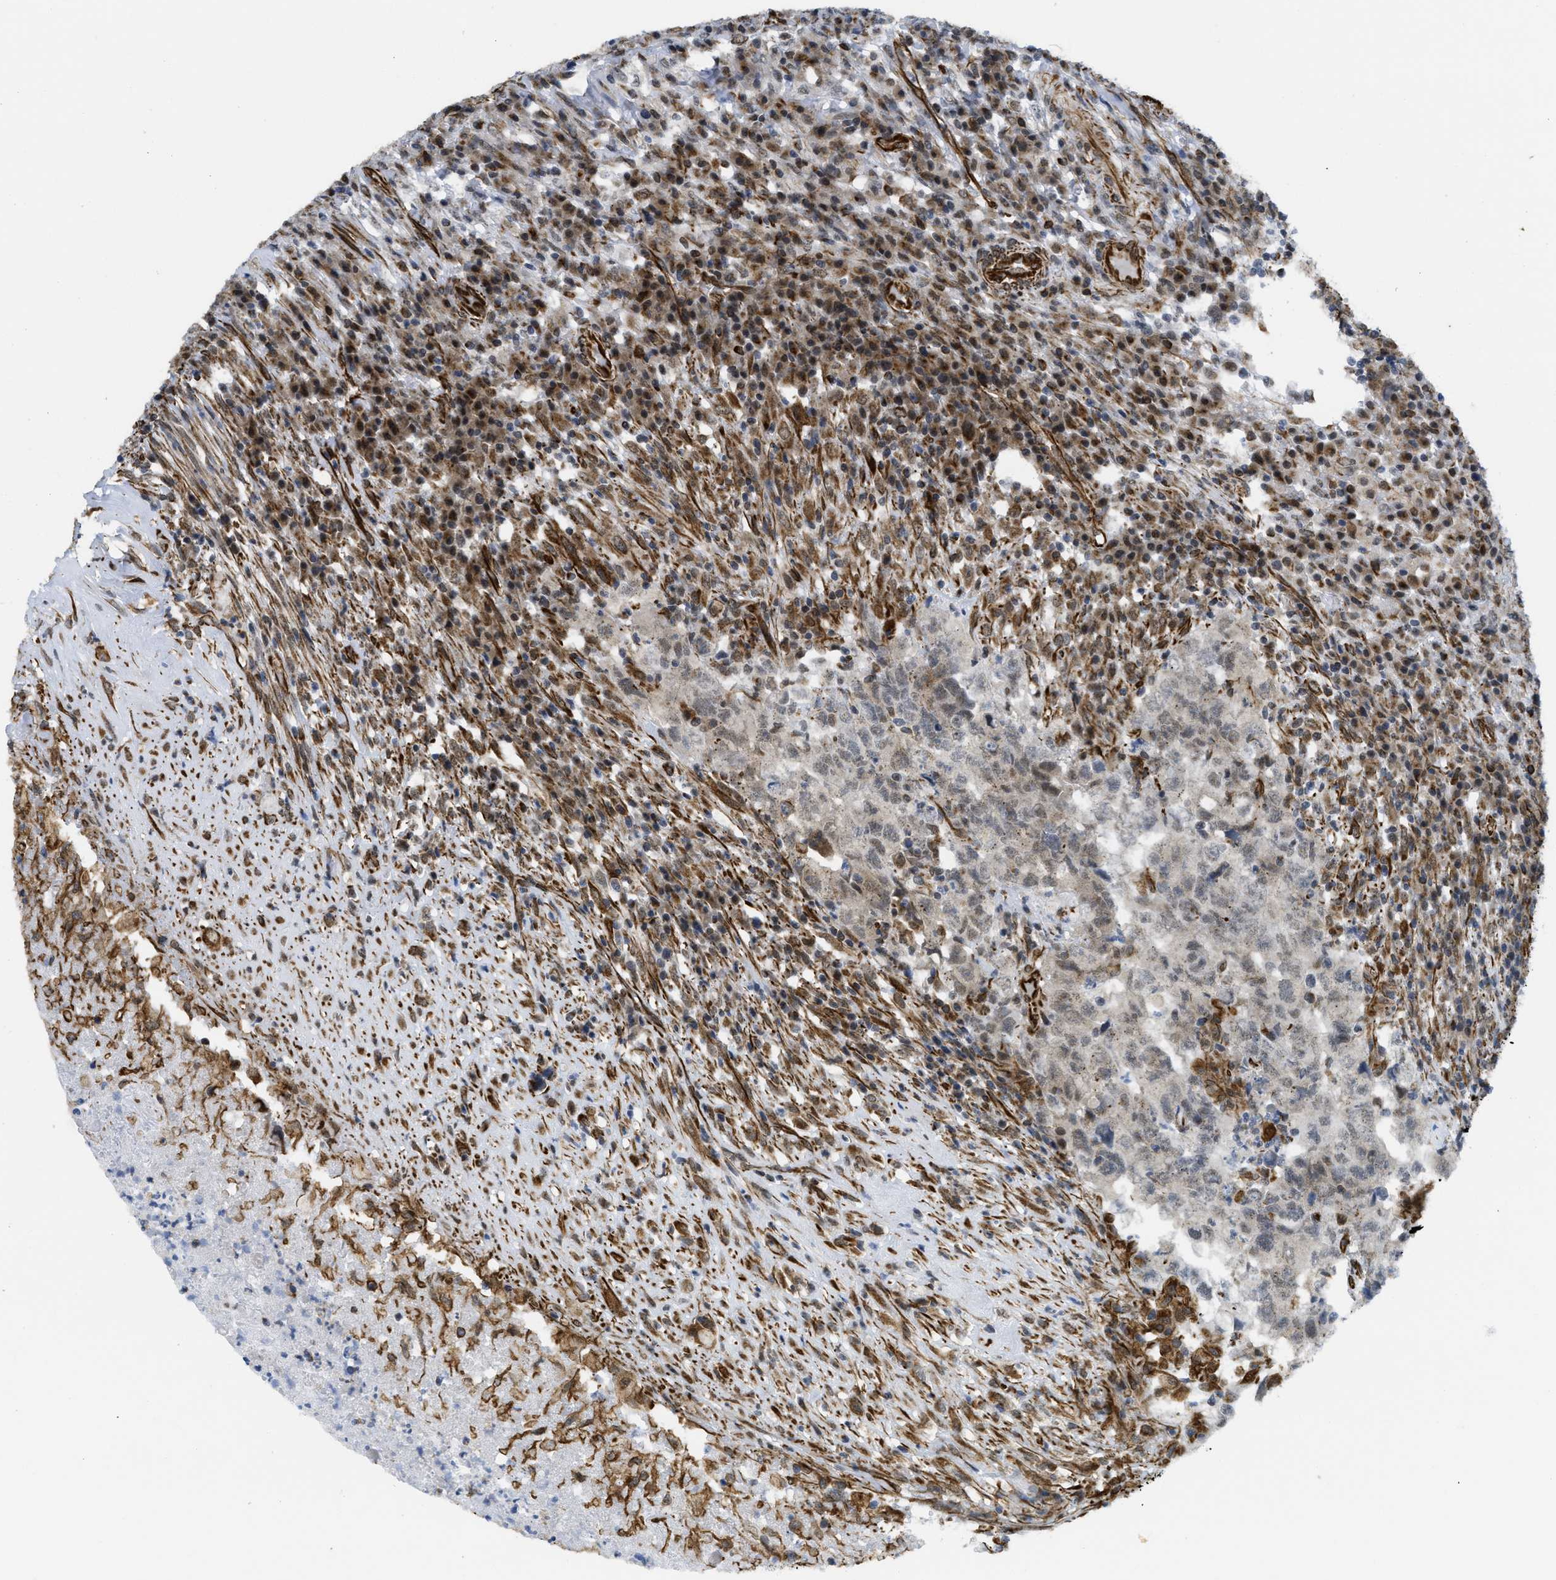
{"staining": {"intensity": "weak", "quantity": "<25%", "location": "nuclear"}, "tissue": "testis cancer", "cell_type": "Tumor cells", "image_type": "cancer", "snomed": [{"axis": "morphology", "description": "Necrosis, NOS"}, {"axis": "morphology", "description": "Carcinoma, Embryonal, NOS"}, {"axis": "topography", "description": "Testis"}], "caption": "IHC of testis embryonal carcinoma exhibits no expression in tumor cells.", "gene": "LRRC8B", "patient": {"sex": "male", "age": 19}}